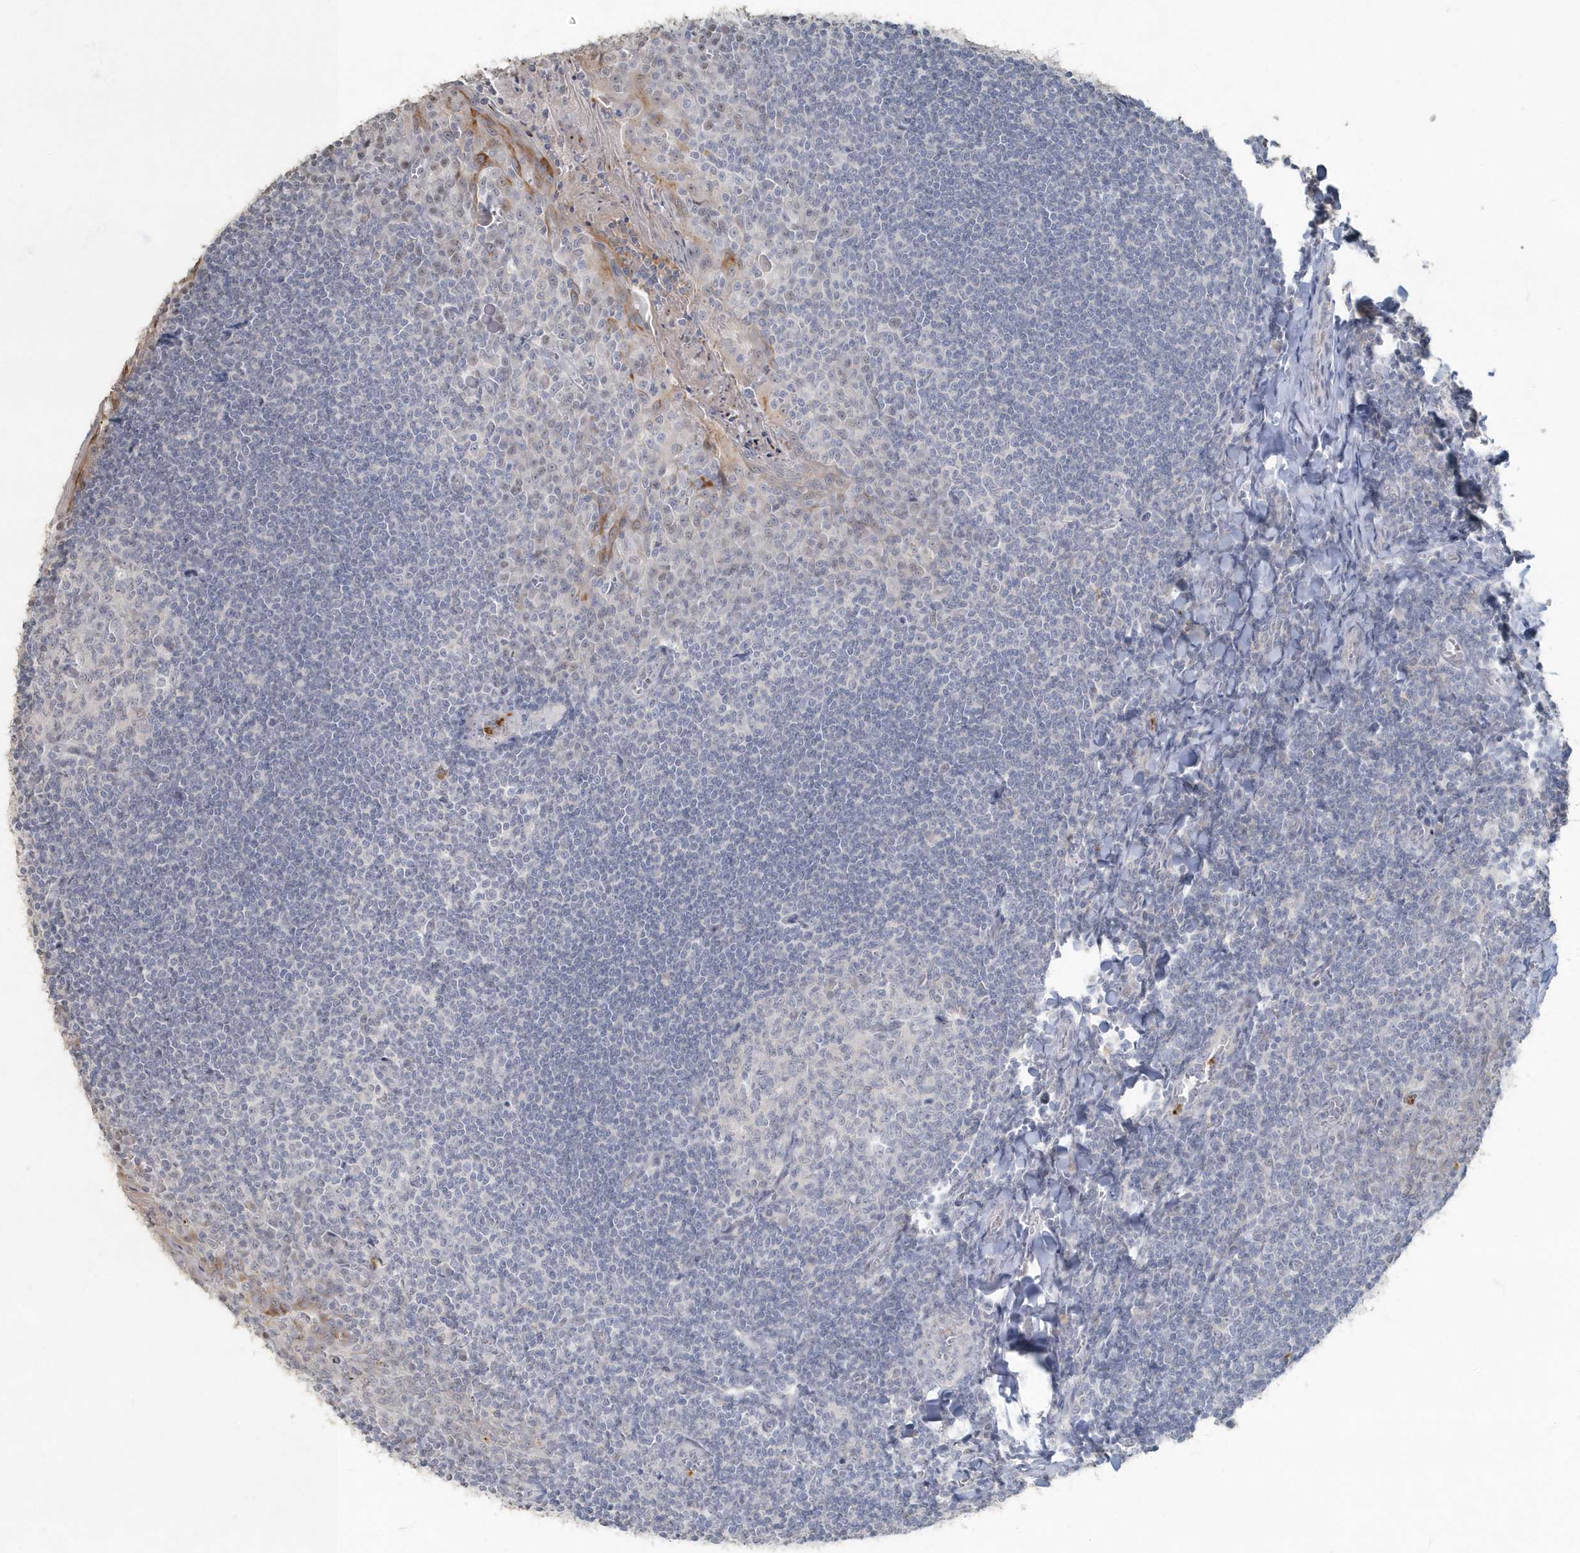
{"staining": {"intensity": "negative", "quantity": "none", "location": "none"}, "tissue": "tonsil", "cell_type": "Germinal center cells", "image_type": "normal", "snomed": [{"axis": "morphology", "description": "Normal tissue, NOS"}, {"axis": "topography", "description": "Tonsil"}], "caption": "The immunohistochemistry micrograph has no significant staining in germinal center cells of tonsil.", "gene": "MYOT", "patient": {"sex": "male", "age": 27}}